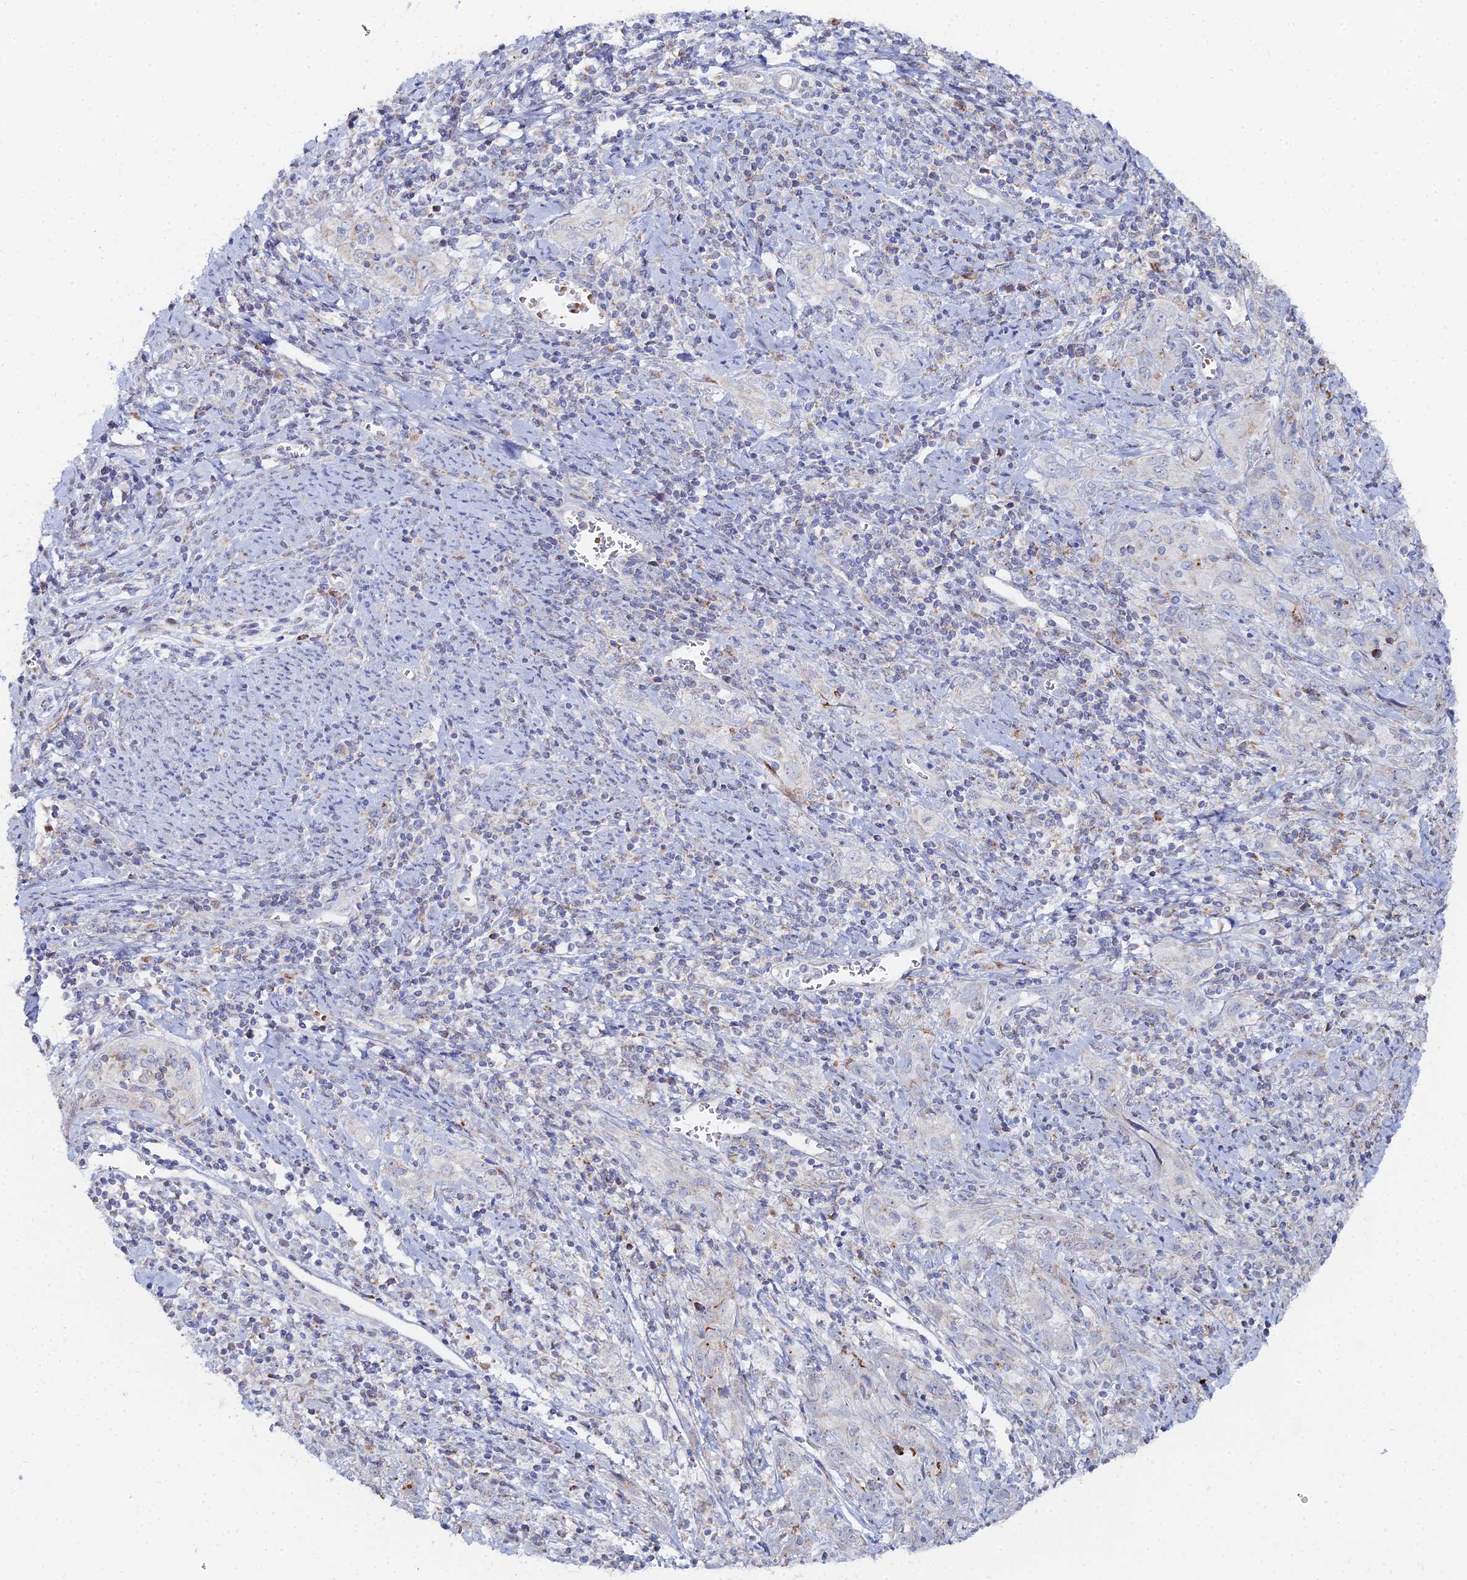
{"staining": {"intensity": "negative", "quantity": "none", "location": "none"}, "tissue": "cervical cancer", "cell_type": "Tumor cells", "image_type": "cancer", "snomed": [{"axis": "morphology", "description": "Squamous cell carcinoma, NOS"}, {"axis": "topography", "description": "Cervix"}], "caption": "Tumor cells are negative for brown protein staining in cervical cancer (squamous cell carcinoma). The staining is performed using DAB brown chromogen with nuclei counter-stained in using hematoxylin.", "gene": "MPC1", "patient": {"sex": "female", "age": 57}}